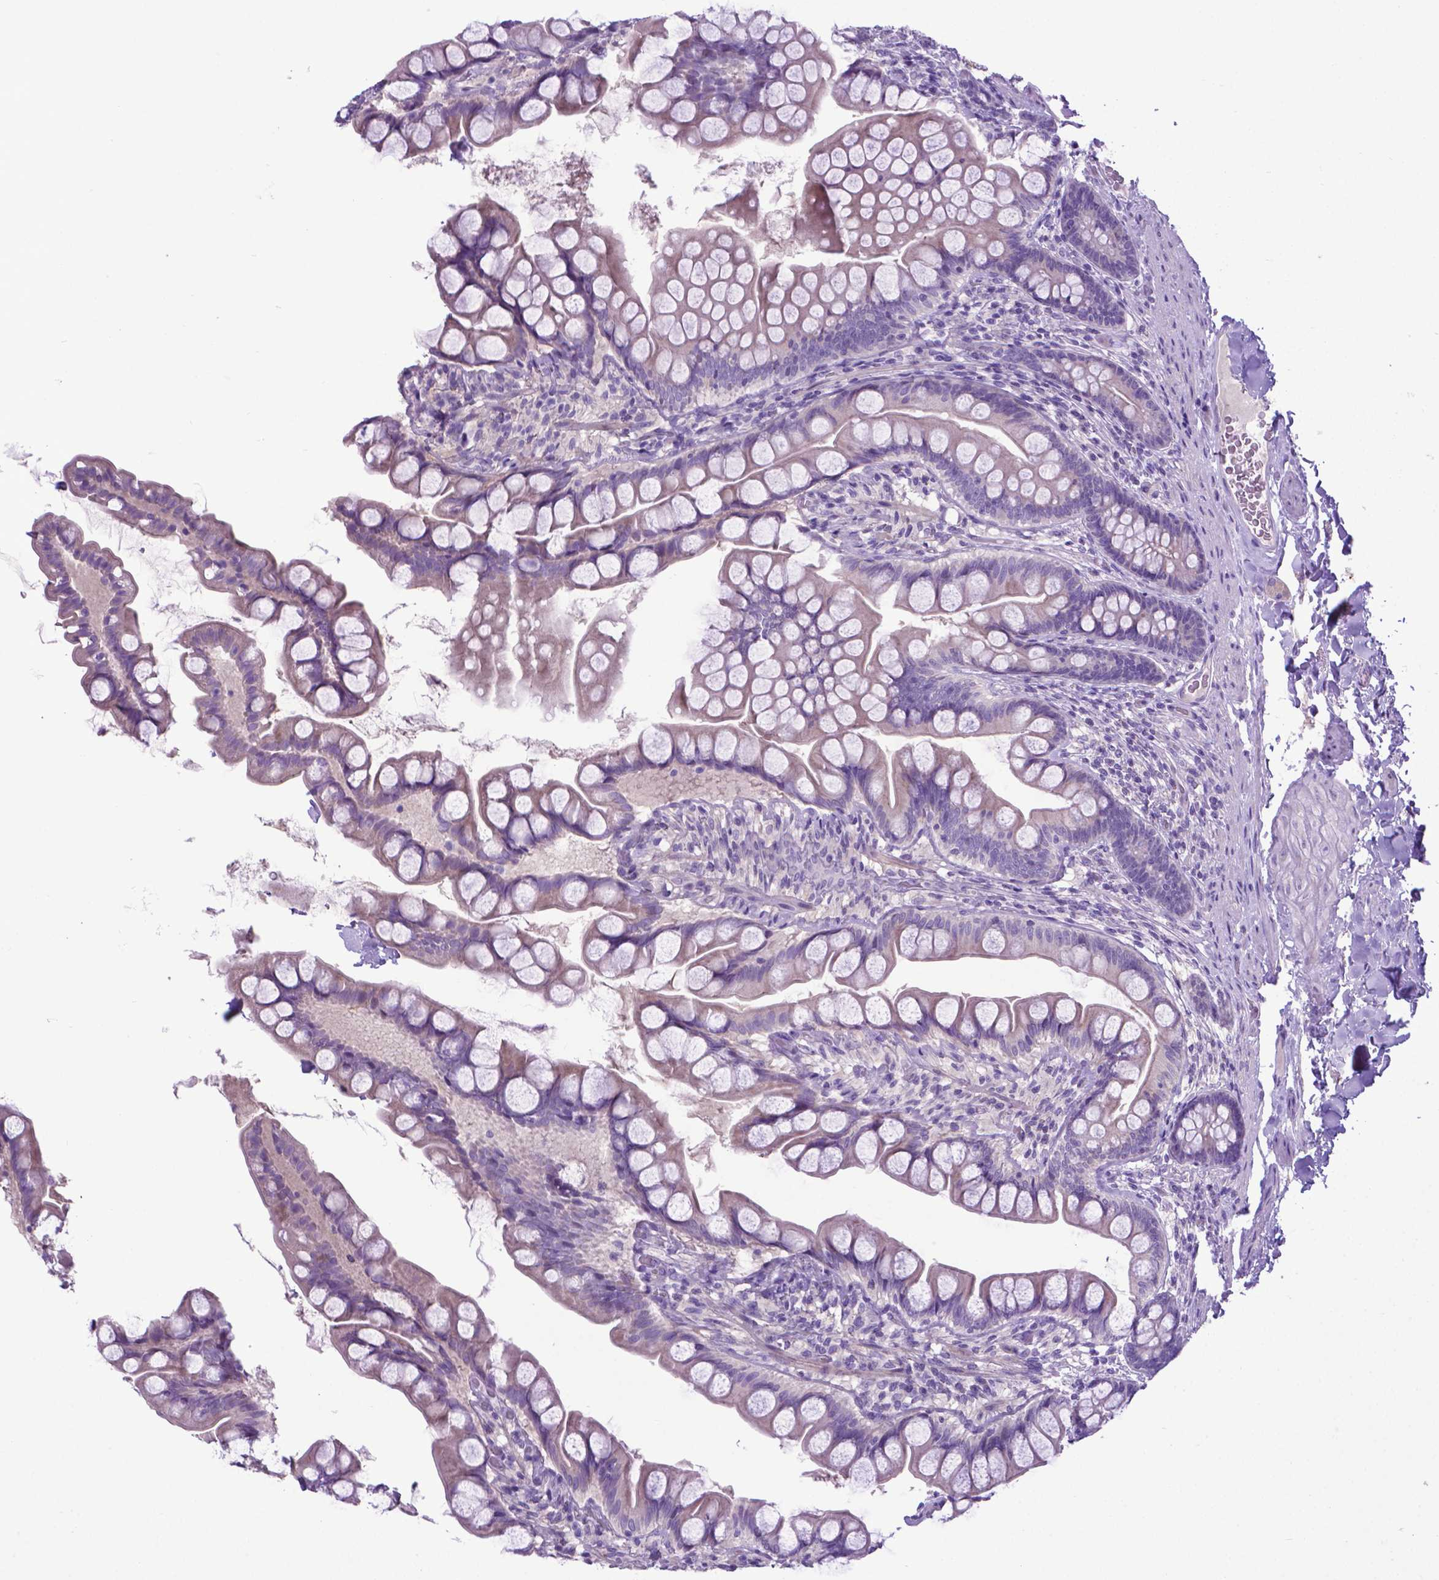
{"staining": {"intensity": "negative", "quantity": "none", "location": "none"}, "tissue": "small intestine", "cell_type": "Glandular cells", "image_type": "normal", "snomed": [{"axis": "morphology", "description": "Normal tissue, NOS"}, {"axis": "topography", "description": "Small intestine"}], "caption": "High power microscopy photomicrograph of an immunohistochemistry micrograph of benign small intestine, revealing no significant staining in glandular cells.", "gene": "ADRA2B", "patient": {"sex": "male", "age": 70}}